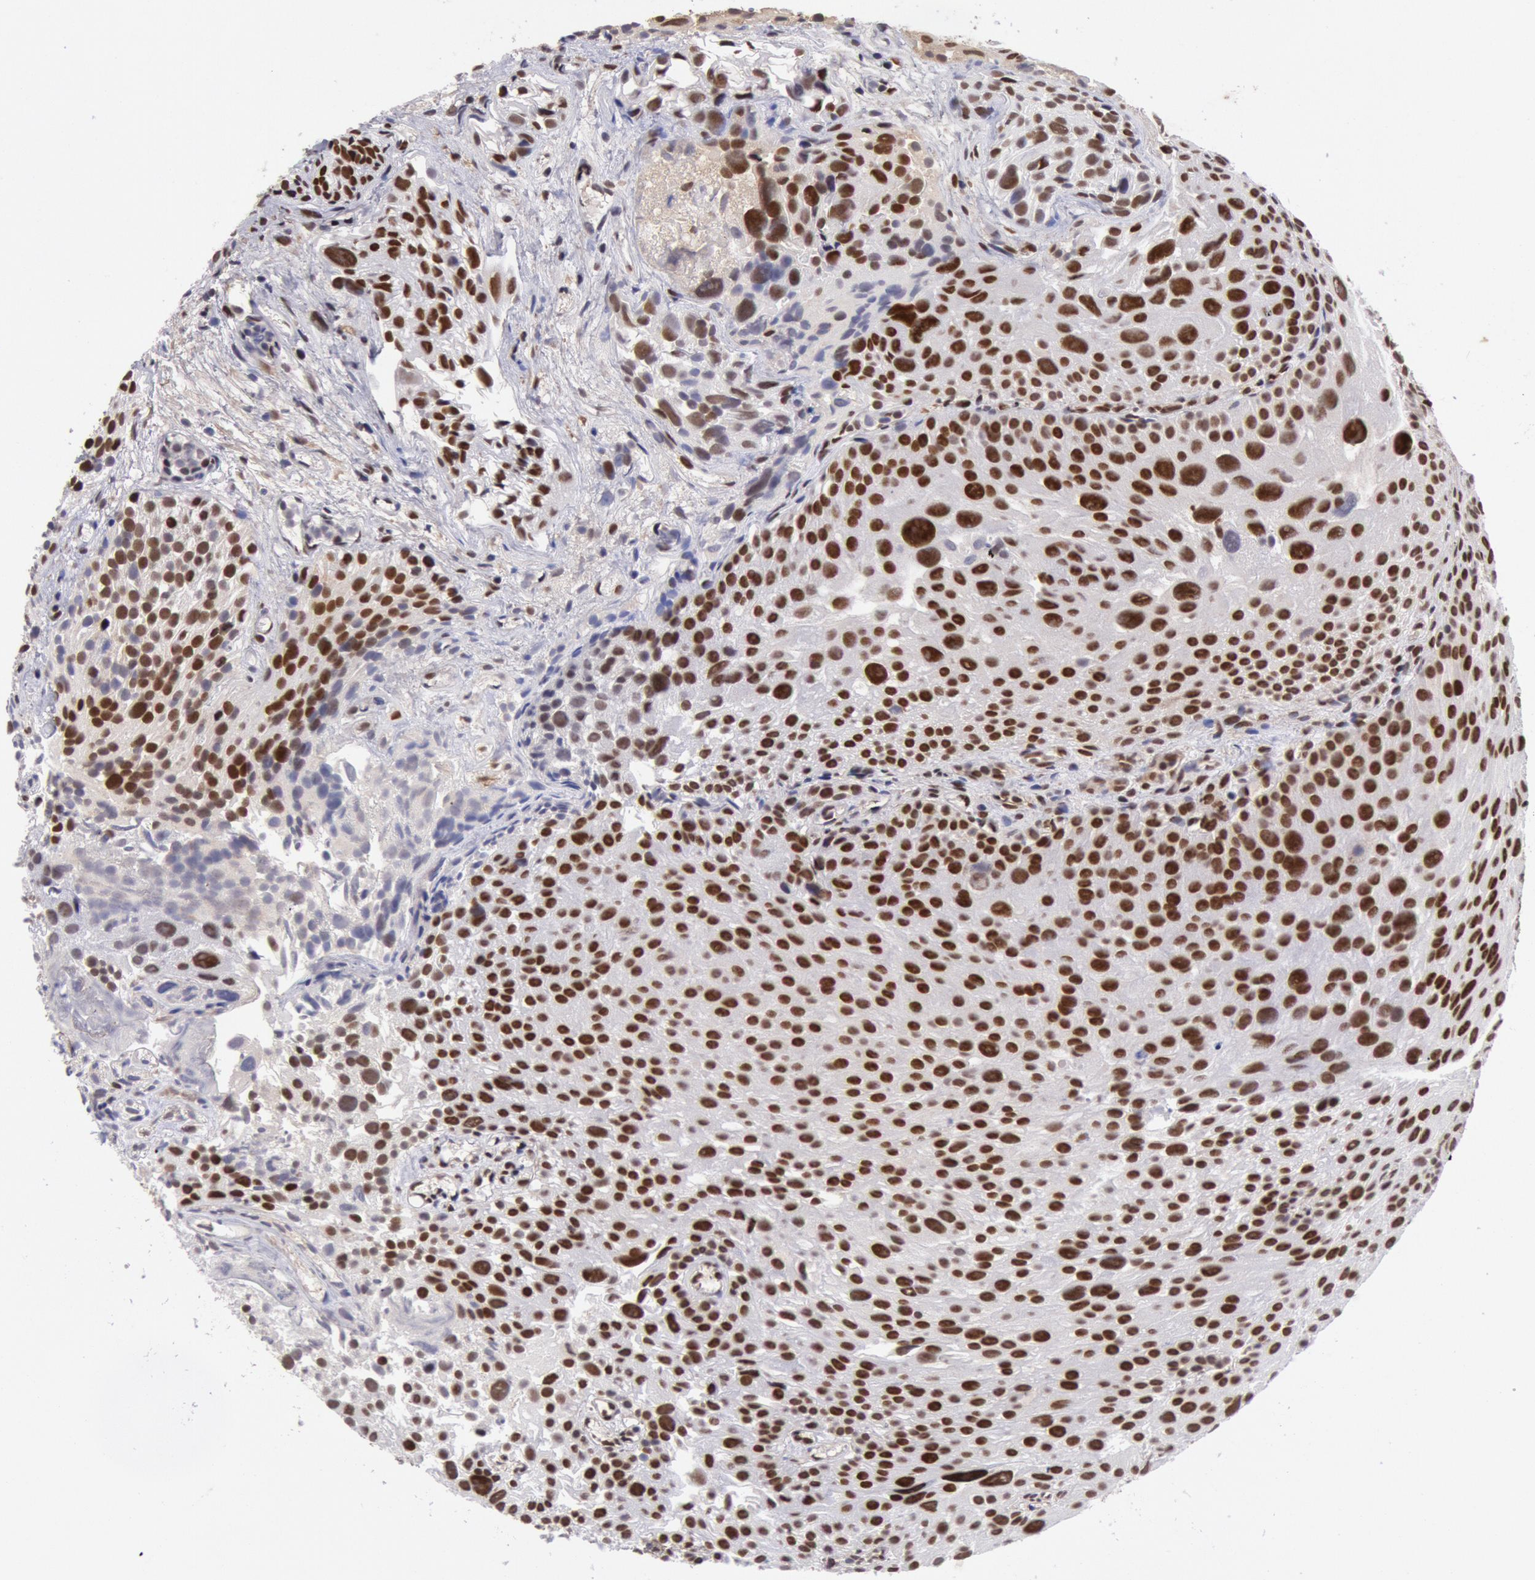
{"staining": {"intensity": "strong", "quantity": ">75%", "location": "nuclear"}, "tissue": "urothelial cancer", "cell_type": "Tumor cells", "image_type": "cancer", "snomed": [{"axis": "morphology", "description": "Urothelial carcinoma, High grade"}, {"axis": "topography", "description": "Urinary bladder"}], "caption": "There is high levels of strong nuclear expression in tumor cells of urothelial cancer, as demonstrated by immunohistochemical staining (brown color).", "gene": "CDKN2B", "patient": {"sex": "female", "age": 78}}